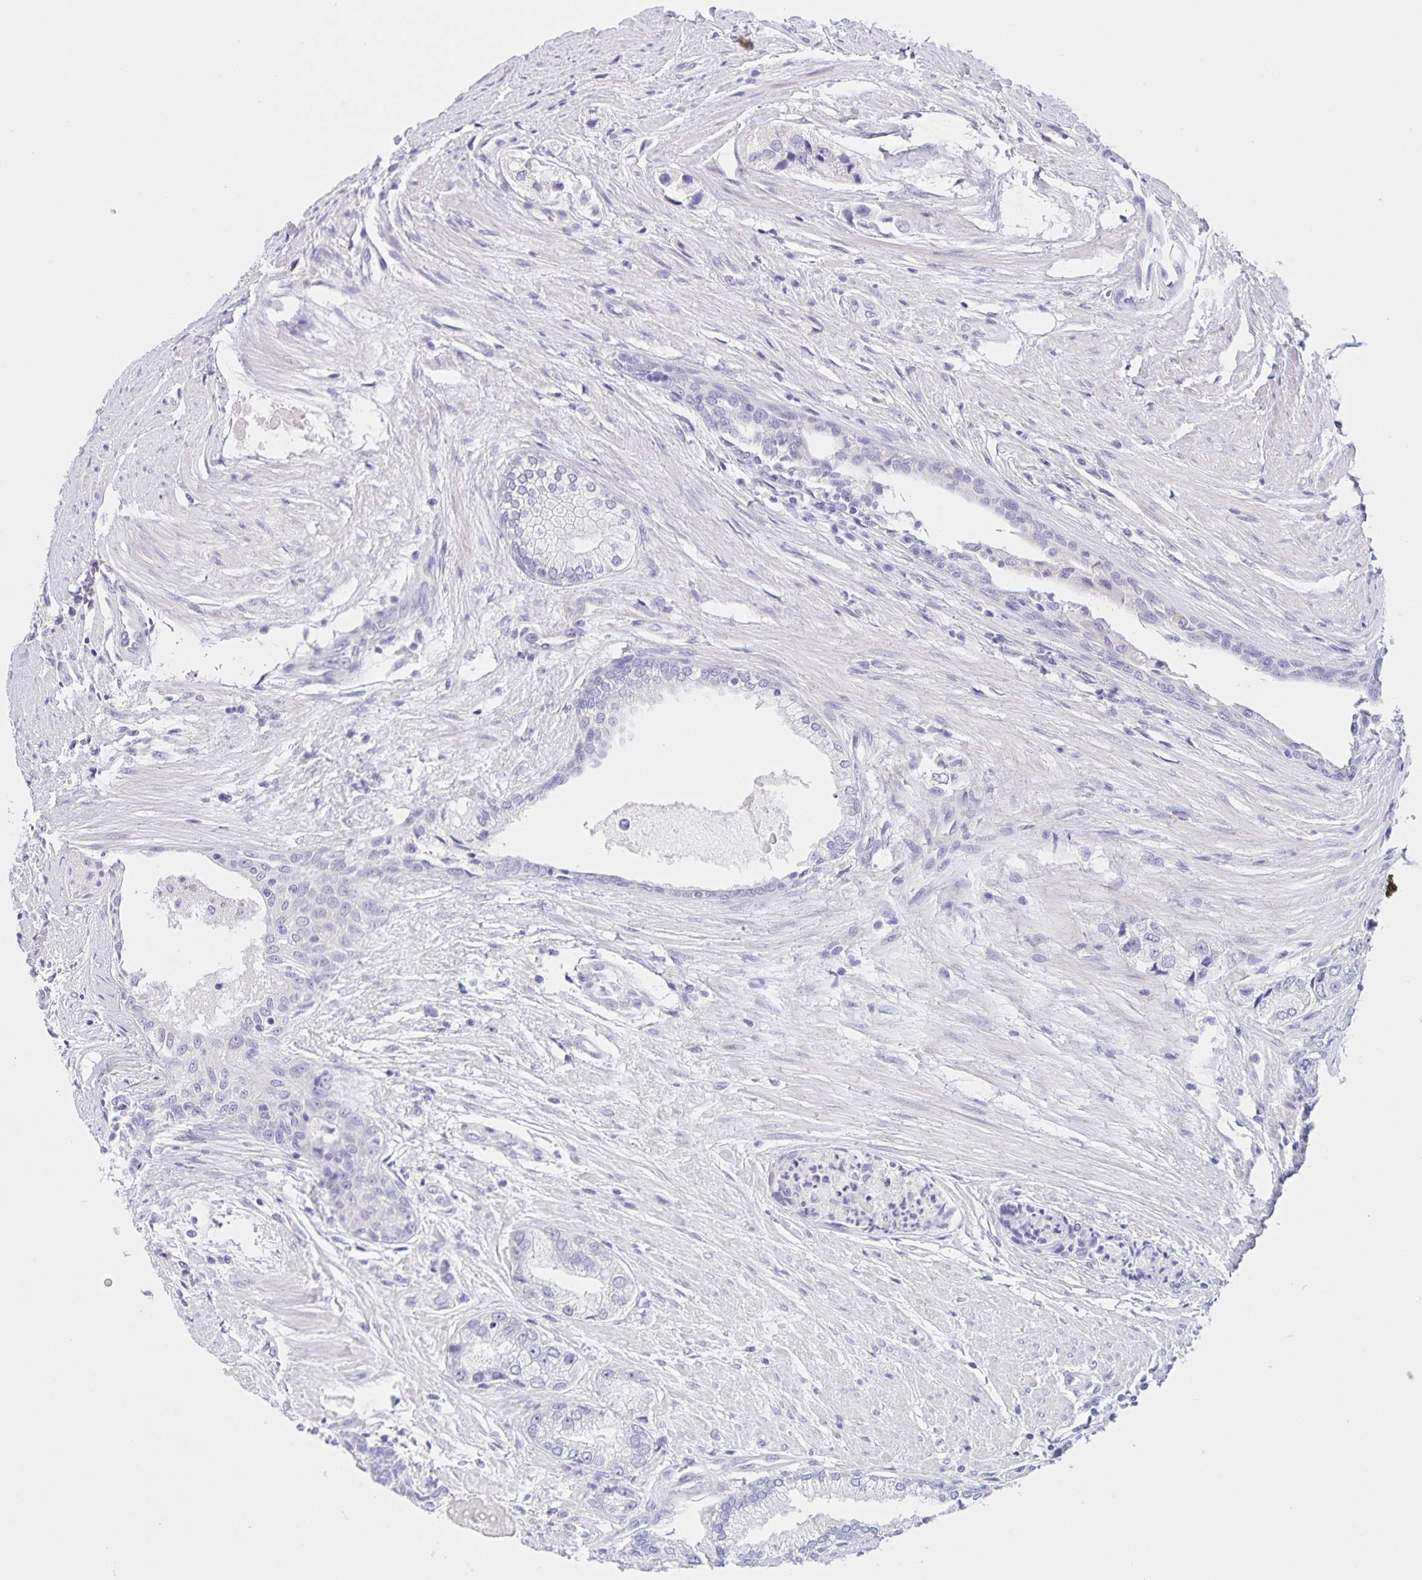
{"staining": {"intensity": "negative", "quantity": "none", "location": "none"}, "tissue": "prostate cancer", "cell_type": "Tumor cells", "image_type": "cancer", "snomed": [{"axis": "morphology", "description": "Adenocarcinoma, Low grade"}, {"axis": "topography", "description": "Prostate"}], "caption": "DAB (3,3'-diaminobenzidine) immunohistochemical staining of low-grade adenocarcinoma (prostate) shows no significant expression in tumor cells.", "gene": "DMGDH", "patient": {"sex": "male", "age": 69}}